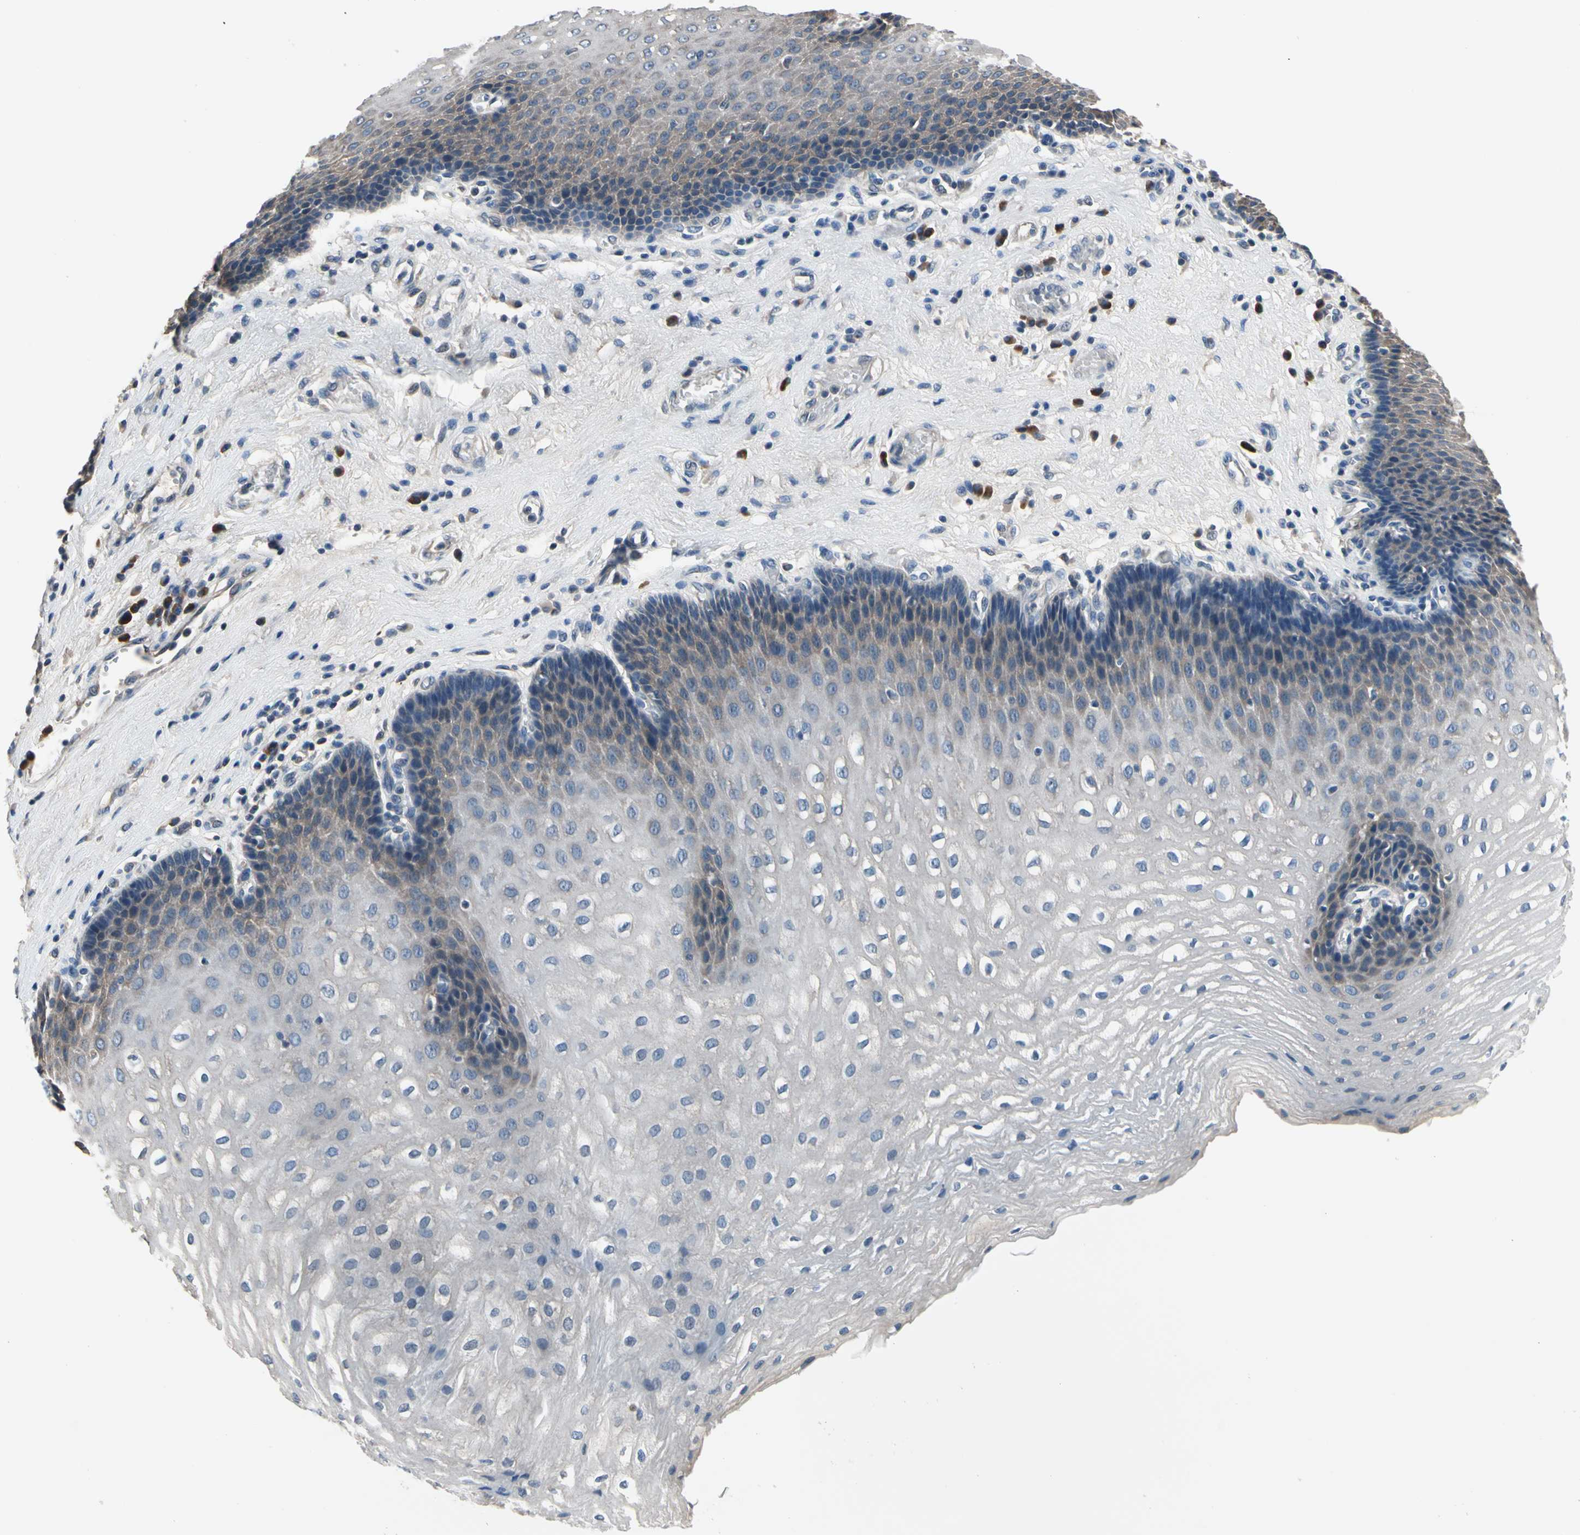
{"staining": {"intensity": "weak", "quantity": "<25%", "location": "cytoplasmic/membranous"}, "tissue": "esophagus", "cell_type": "Squamous epithelial cells", "image_type": "normal", "snomed": [{"axis": "morphology", "description": "Normal tissue, NOS"}, {"axis": "topography", "description": "Esophagus"}], "caption": "Immunohistochemistry (IHC) image of normal esophagus: esophagus stained with DAB (3,3'-diaminobenzidine) reveals no significant protein expression in squamous epithelial cells.", "gene": "SELENOK", "patient": {"sex": "male", "age": 48}}